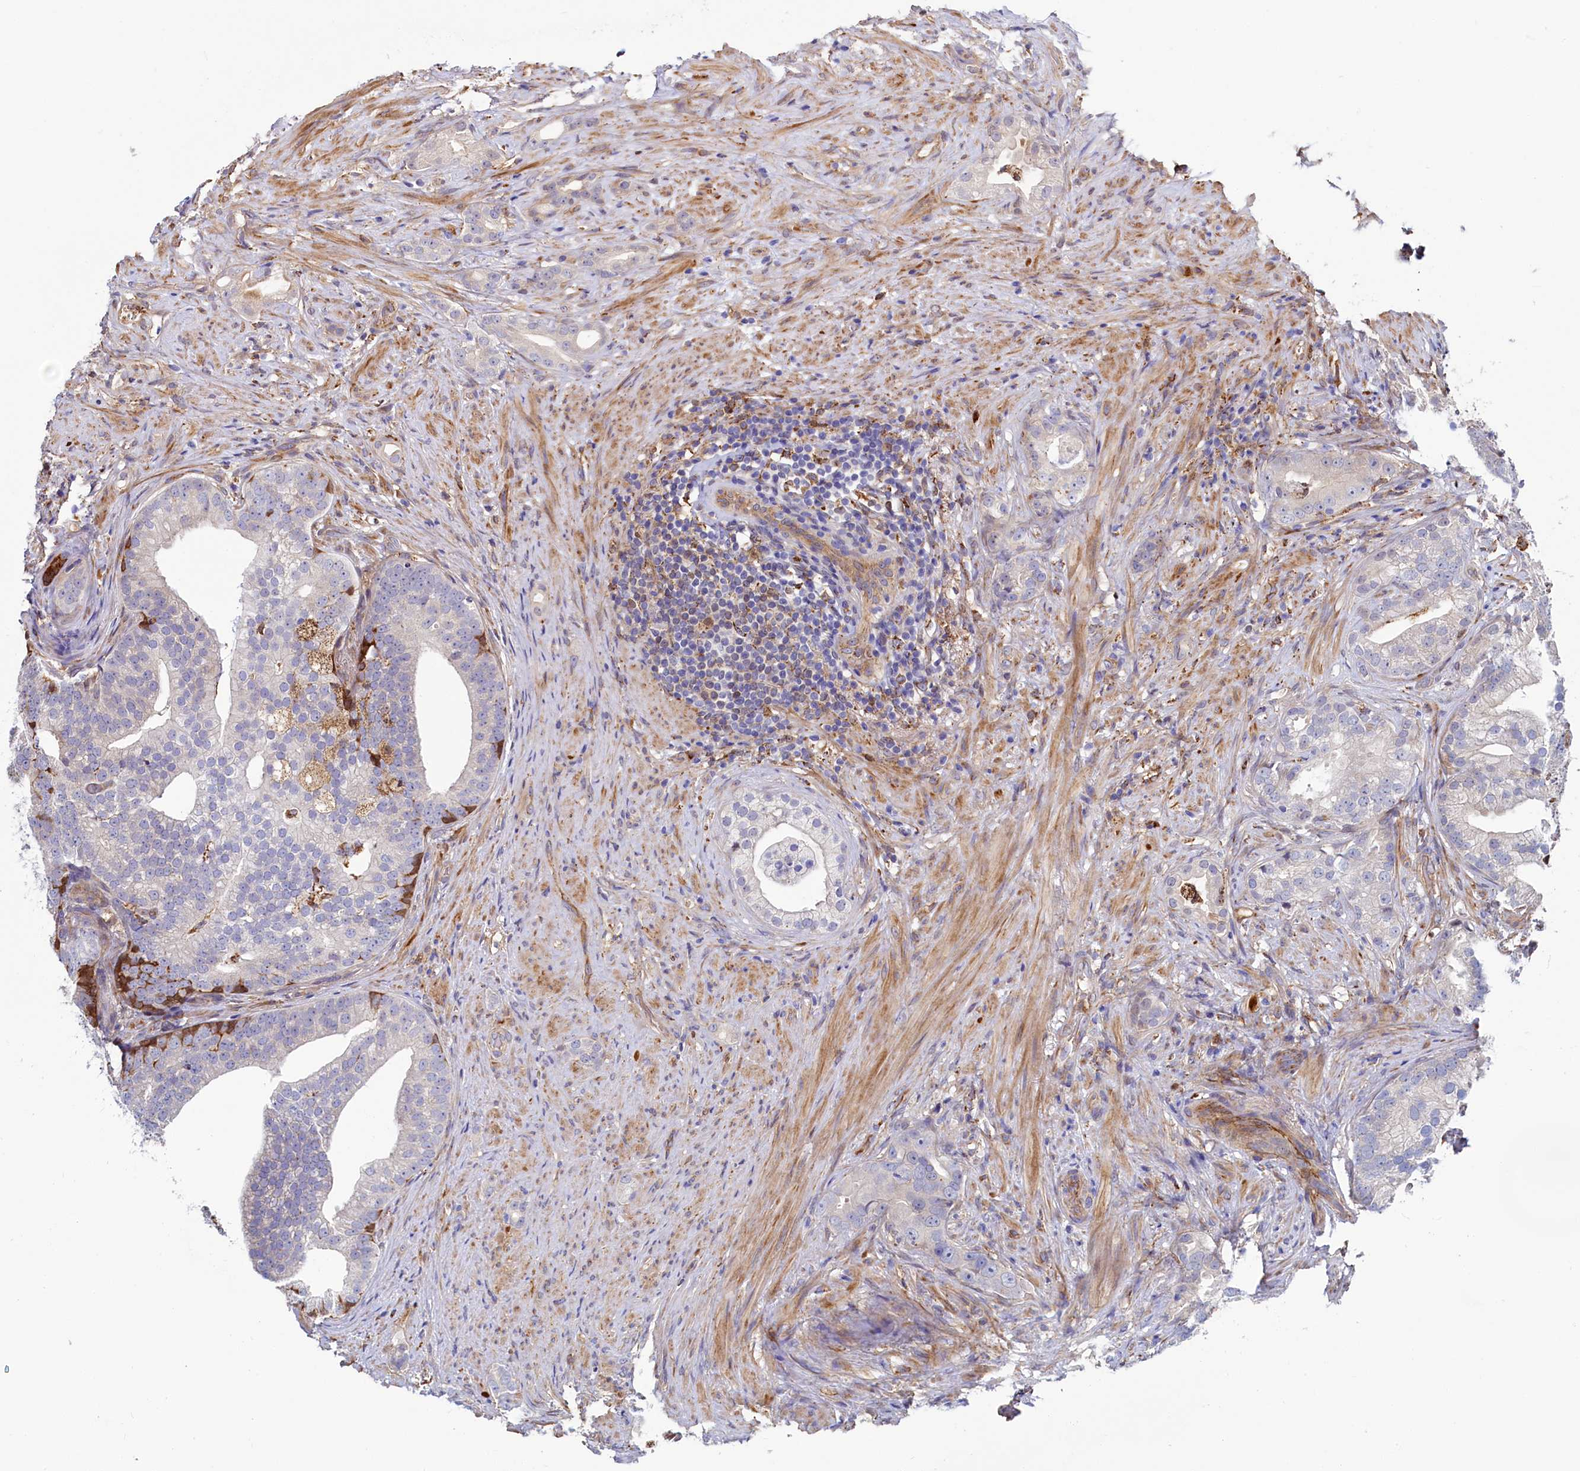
{"staining": {"intensity": "negative", "quantity": "none", "location": "none"}, "tissue": "prostate cancer", "cell_type": "Tumor cells", "image_type": "cancer", "snomed": [{"axis": "morphology", "description": "Adenocarcinoma, Low grade"}, {"axis": "topography", "description": "Prostate"}], "caption": "DAB (3,3'-diaminobenzidine) immunohistochemical staining of human prostate adenocarcinoma (low-grade) displays no significant expression in tumor cells.", "gene": "ASTE1", "patient": {"sex": "male", "age": 71}}